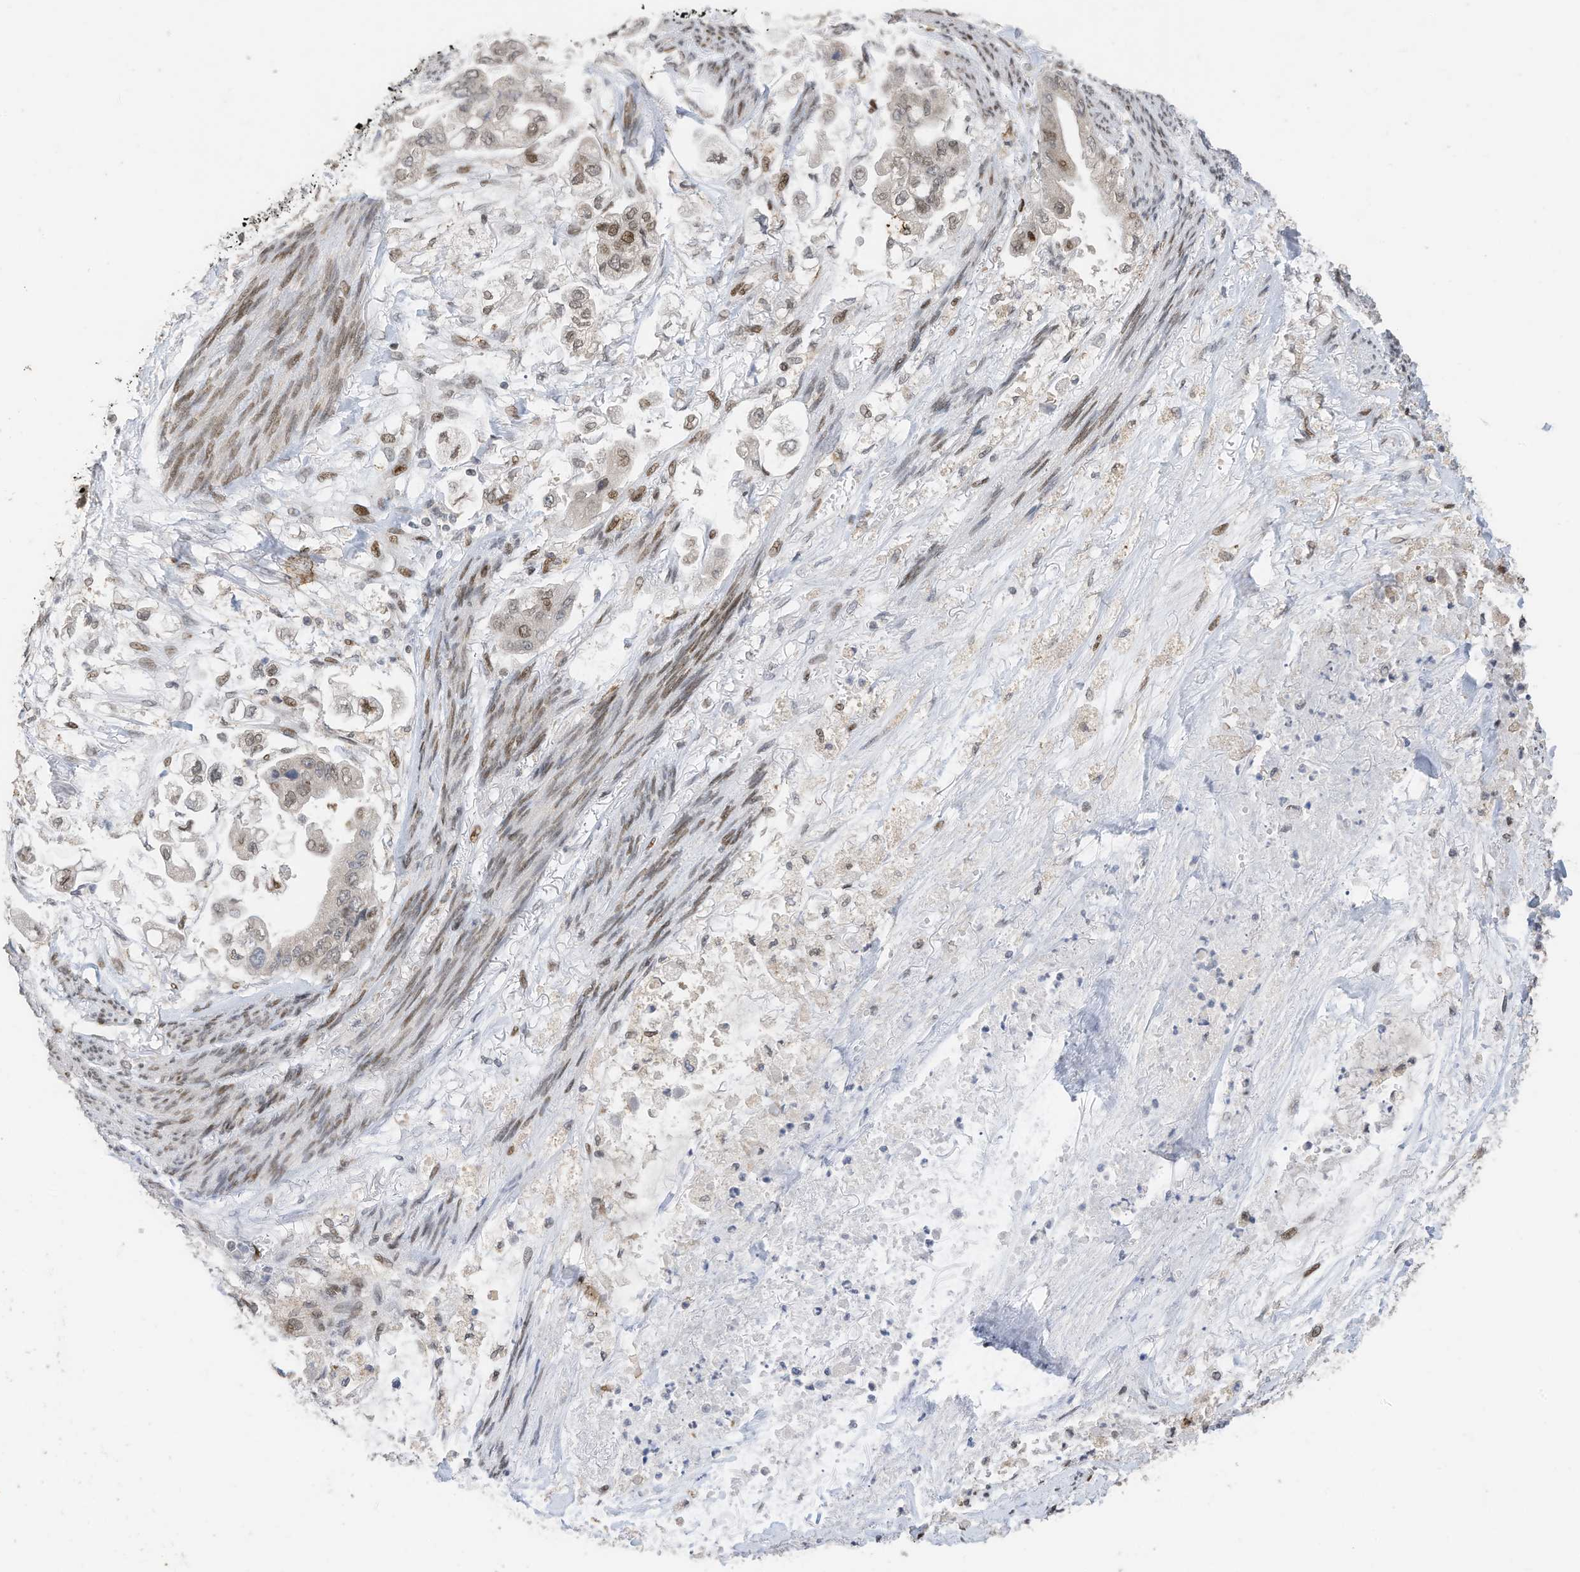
{"staining": {"intensity": "moderate", "quantity": "<25%", "location": "nuclear"}, "tissue": "stomach cancer", "cell_type": "Tumor cells", "image_type": "cancer", "snomed": [{"axis": "morphology", "description": "Adenocarcinoma, NOS"}, {"axis": "topography", "description": "Stomach"}], "caption": "An immunohistochemistry histopathology image of neoplastic tissue is shown. Protein staining in brown labels moderate nuclear positivity in adenocarcinoma (stomach) within tumor cells.", "gene": "RABL3", "patient": {"sex": "male", "age": 62}}